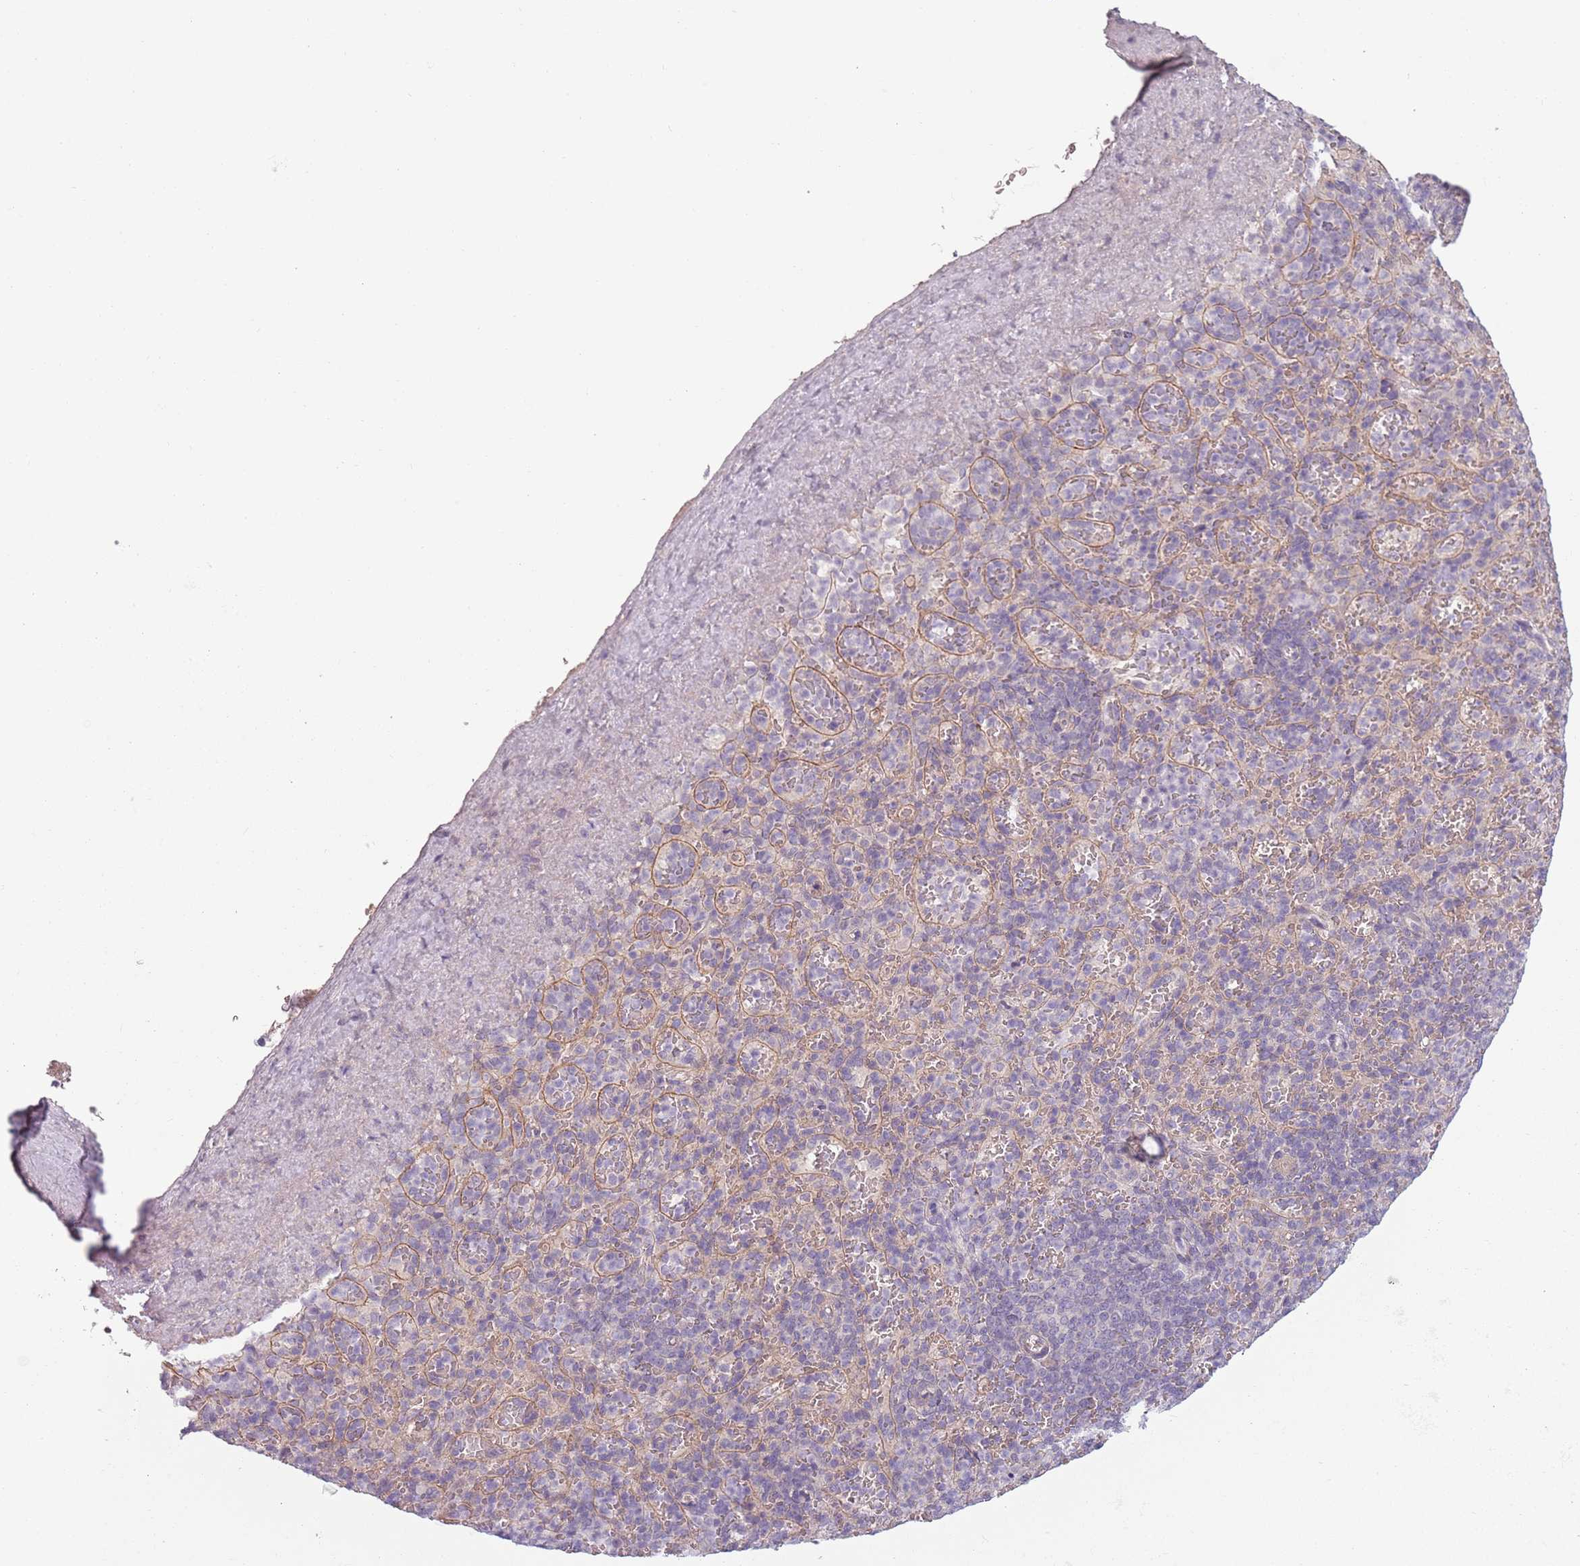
{"staining": {"intensity": "negative", "quantity": "none", "location": "none"}, "tissue": "spleen", "cell_type": "Cells in red pulp", "image_type": "normal", "snomed": [{"axis": "morphology", "description": "Normal tissue, NOS"}, {"axis": "topography", "description": "Spleen"}], "caption": "Cells in red pulp are negative for protein expression in unremarkable human spleen. (DAB (3,3'-diaminobenzidine) IHC with hematoxylin counter stain).", "gene": "TLCD2", "patient": {"sex": "female", "age": 74}}